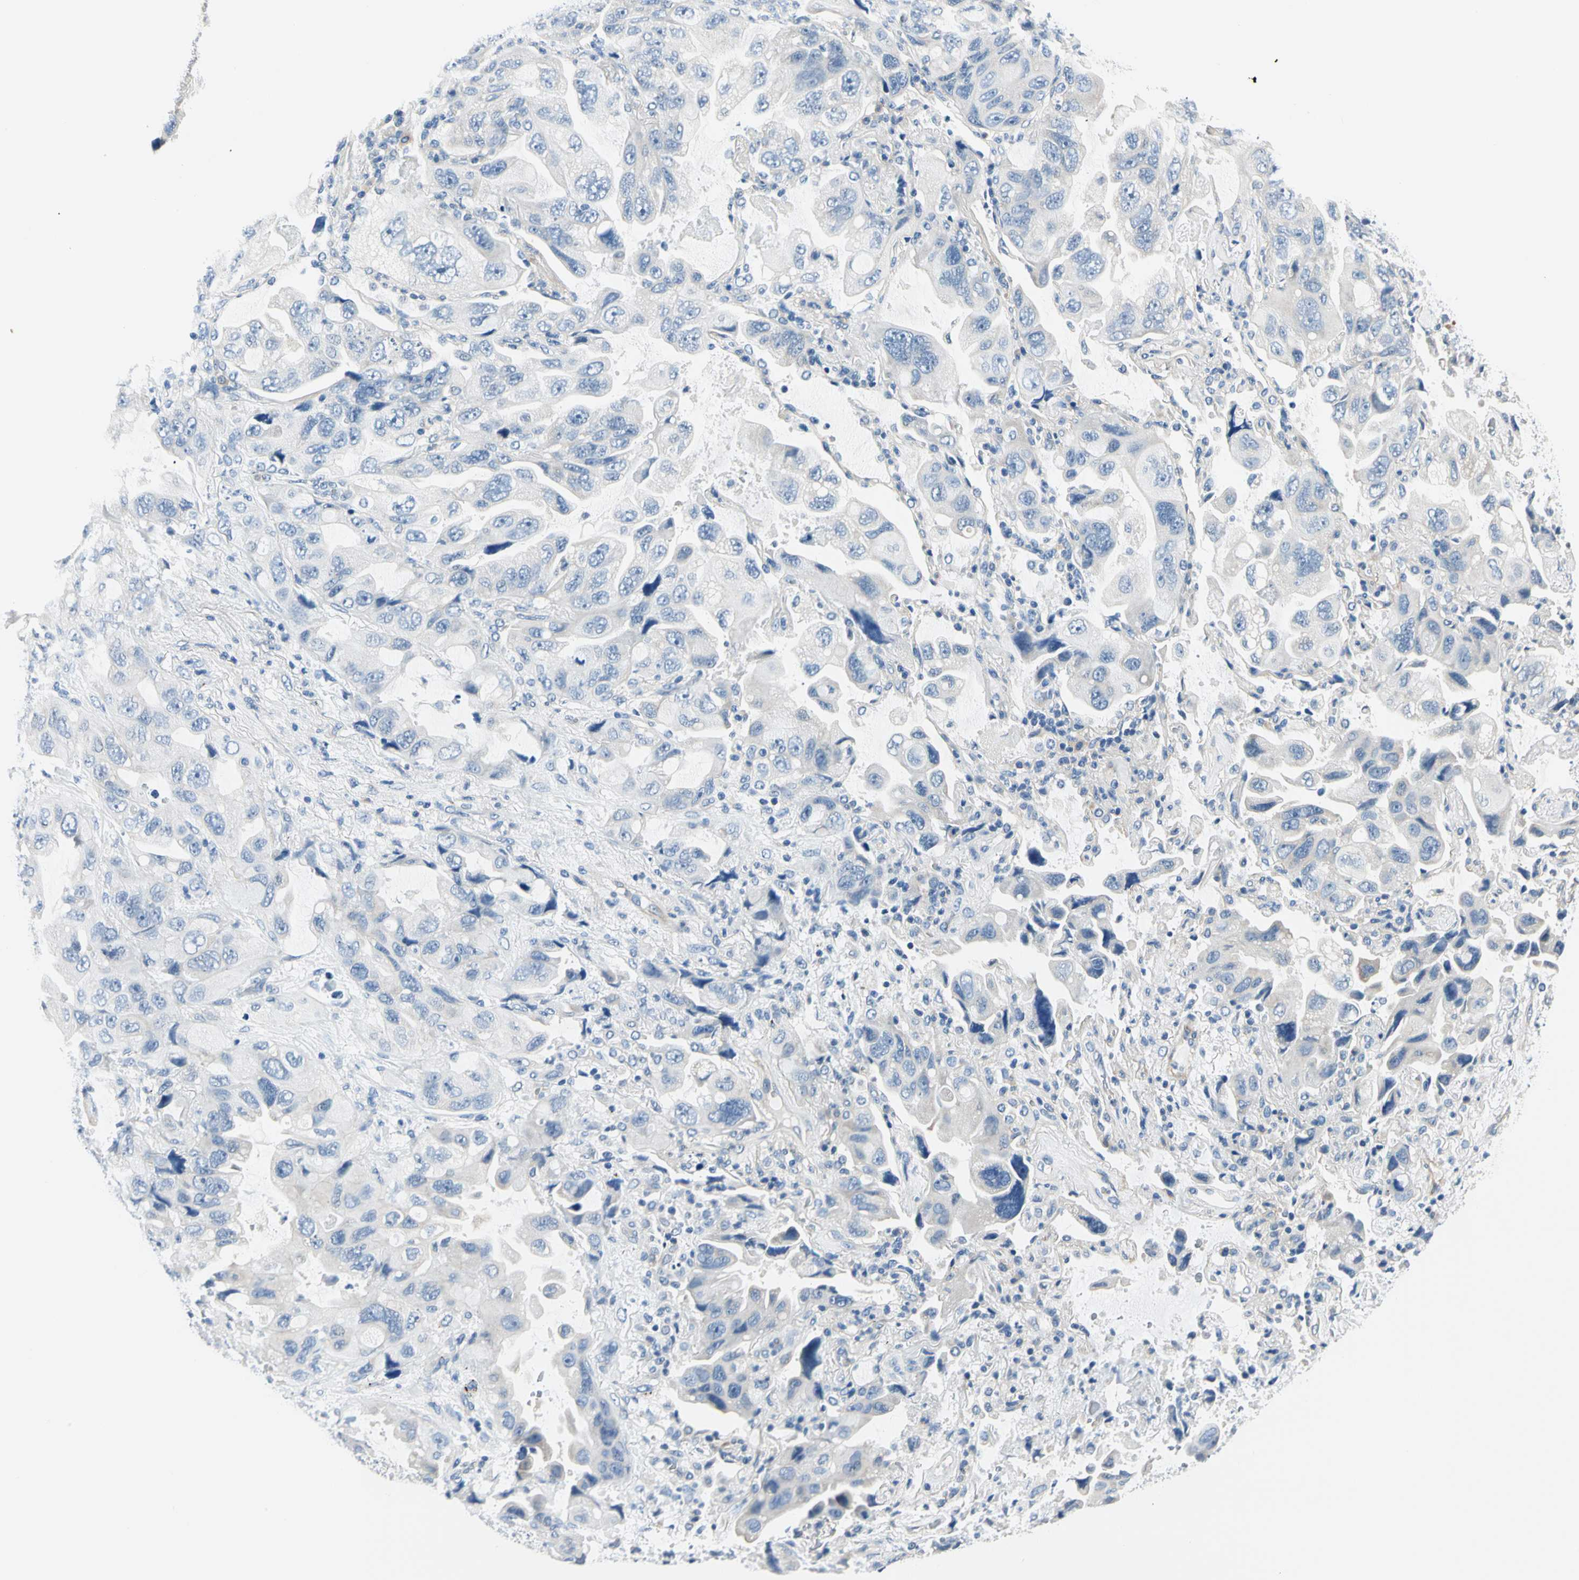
{"staining": {"intensity": "negative", "quantity": "none", "location": "none"}, "tissue": "lung cancer", "cell_type": "Tumor cells", "image_type": "cancer", "snomed": [{"axis": "morphology", "description": "Squamous cell carcinoma, NOS"}, {"axis": "topography", "description": "Lung"}], "caption": "Photomicrograph shows no protein expression in tumor cells of lung squamous cell carcinoma tissue.", "gene": "TGFBR3", "patient": {"sex": "female", "age": 73}}